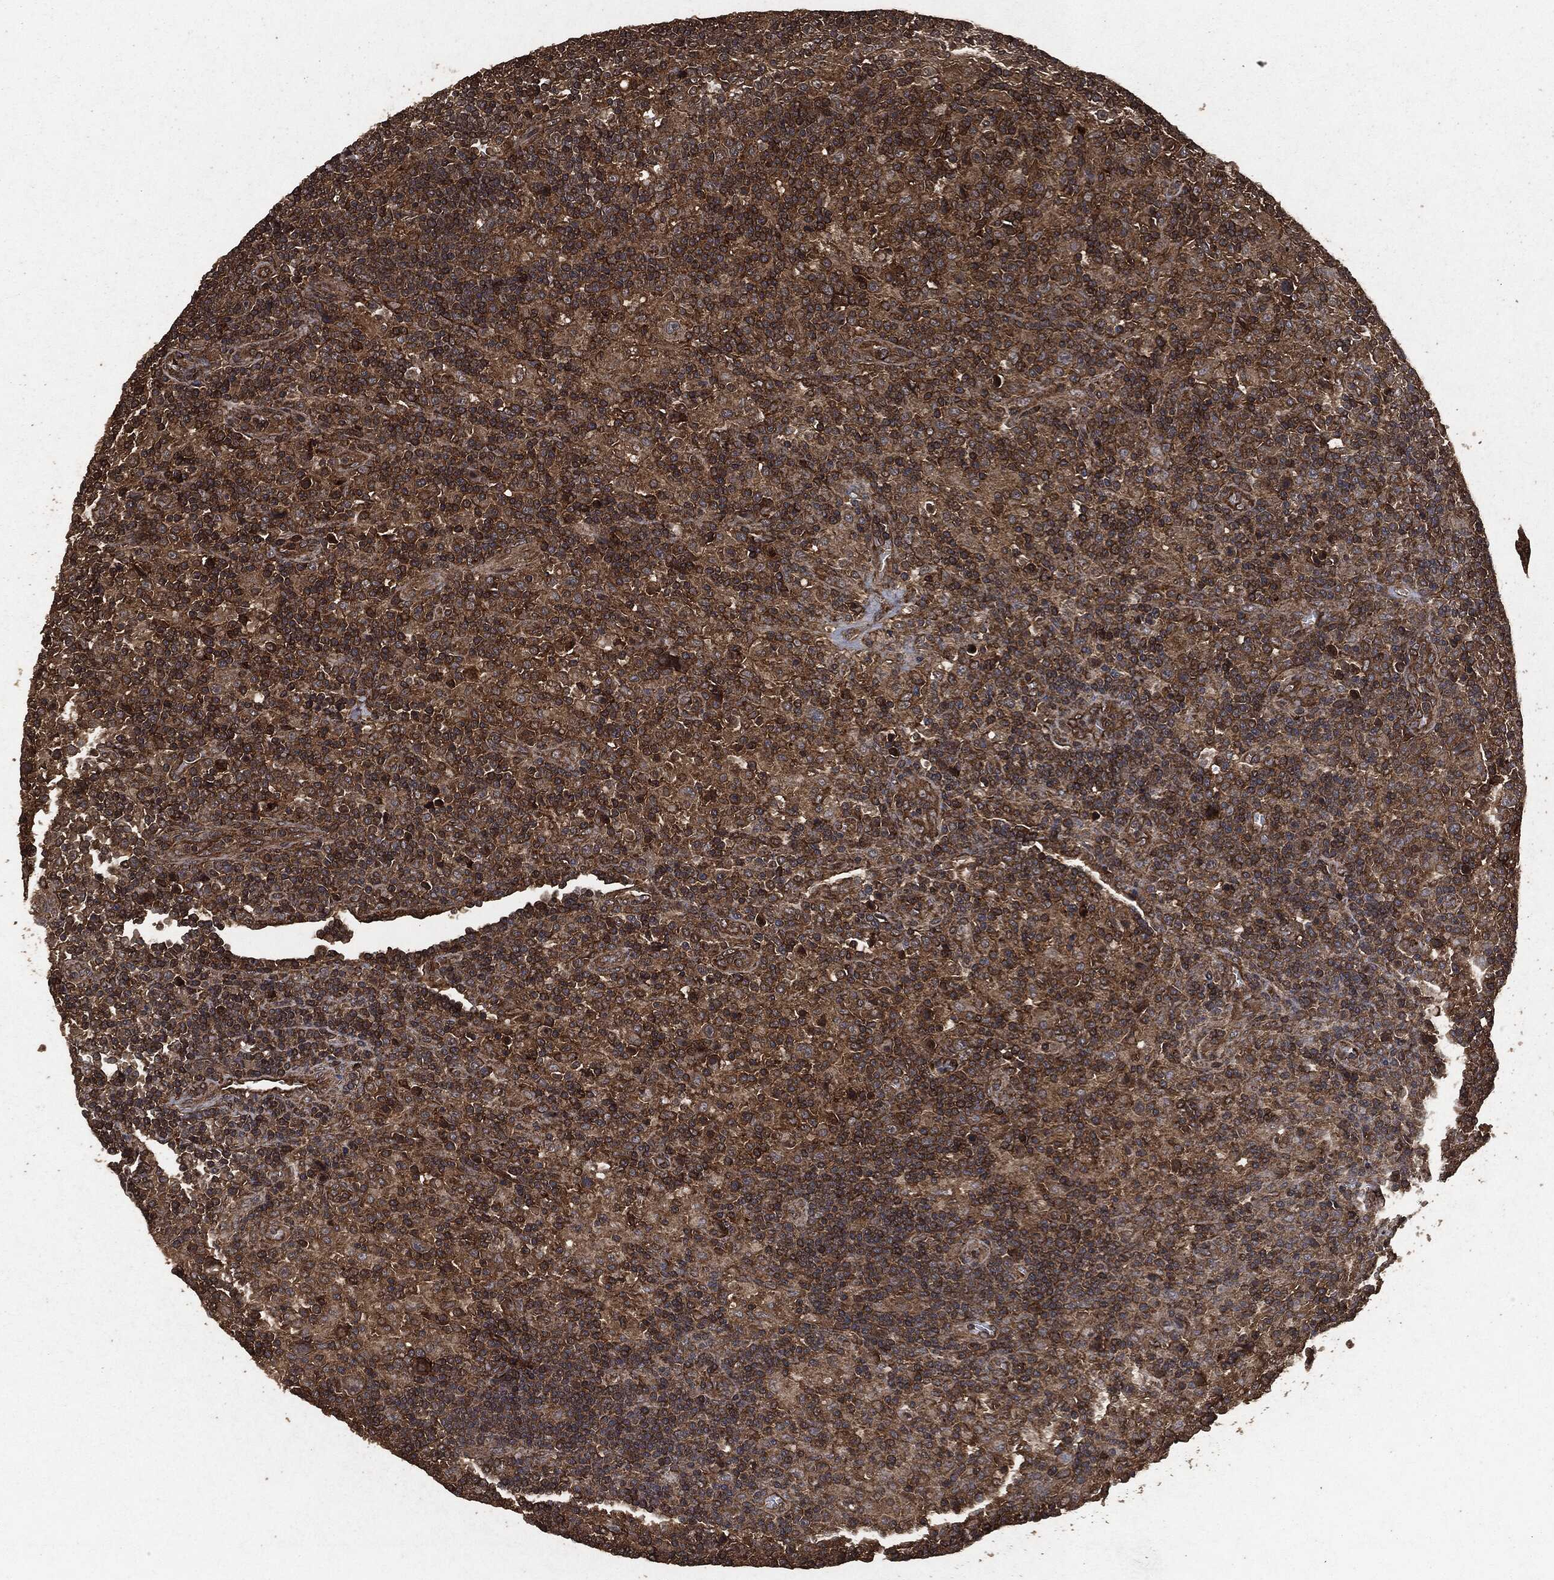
{"staining": {"intensity": "moderate", "quantity": "25%-75%", "location": "cytoplasmic/membranous"}, "tissue": "lymphoma", "cell_type": "Tumor cells", "image_type": "cancer", "snomed": [{"axis": "morphology", "description": "Hodgkin's disease, NOS"}, {"axis": "topography", "description": "Lymph node"}], "caption": "Moderate cytoplasmic/membranous protein expression is present in about 25%-75% of tumor cells in Hodgkin's disease.", "gene": "HRAS", "patient": {"sex": "male", "age": 70}}